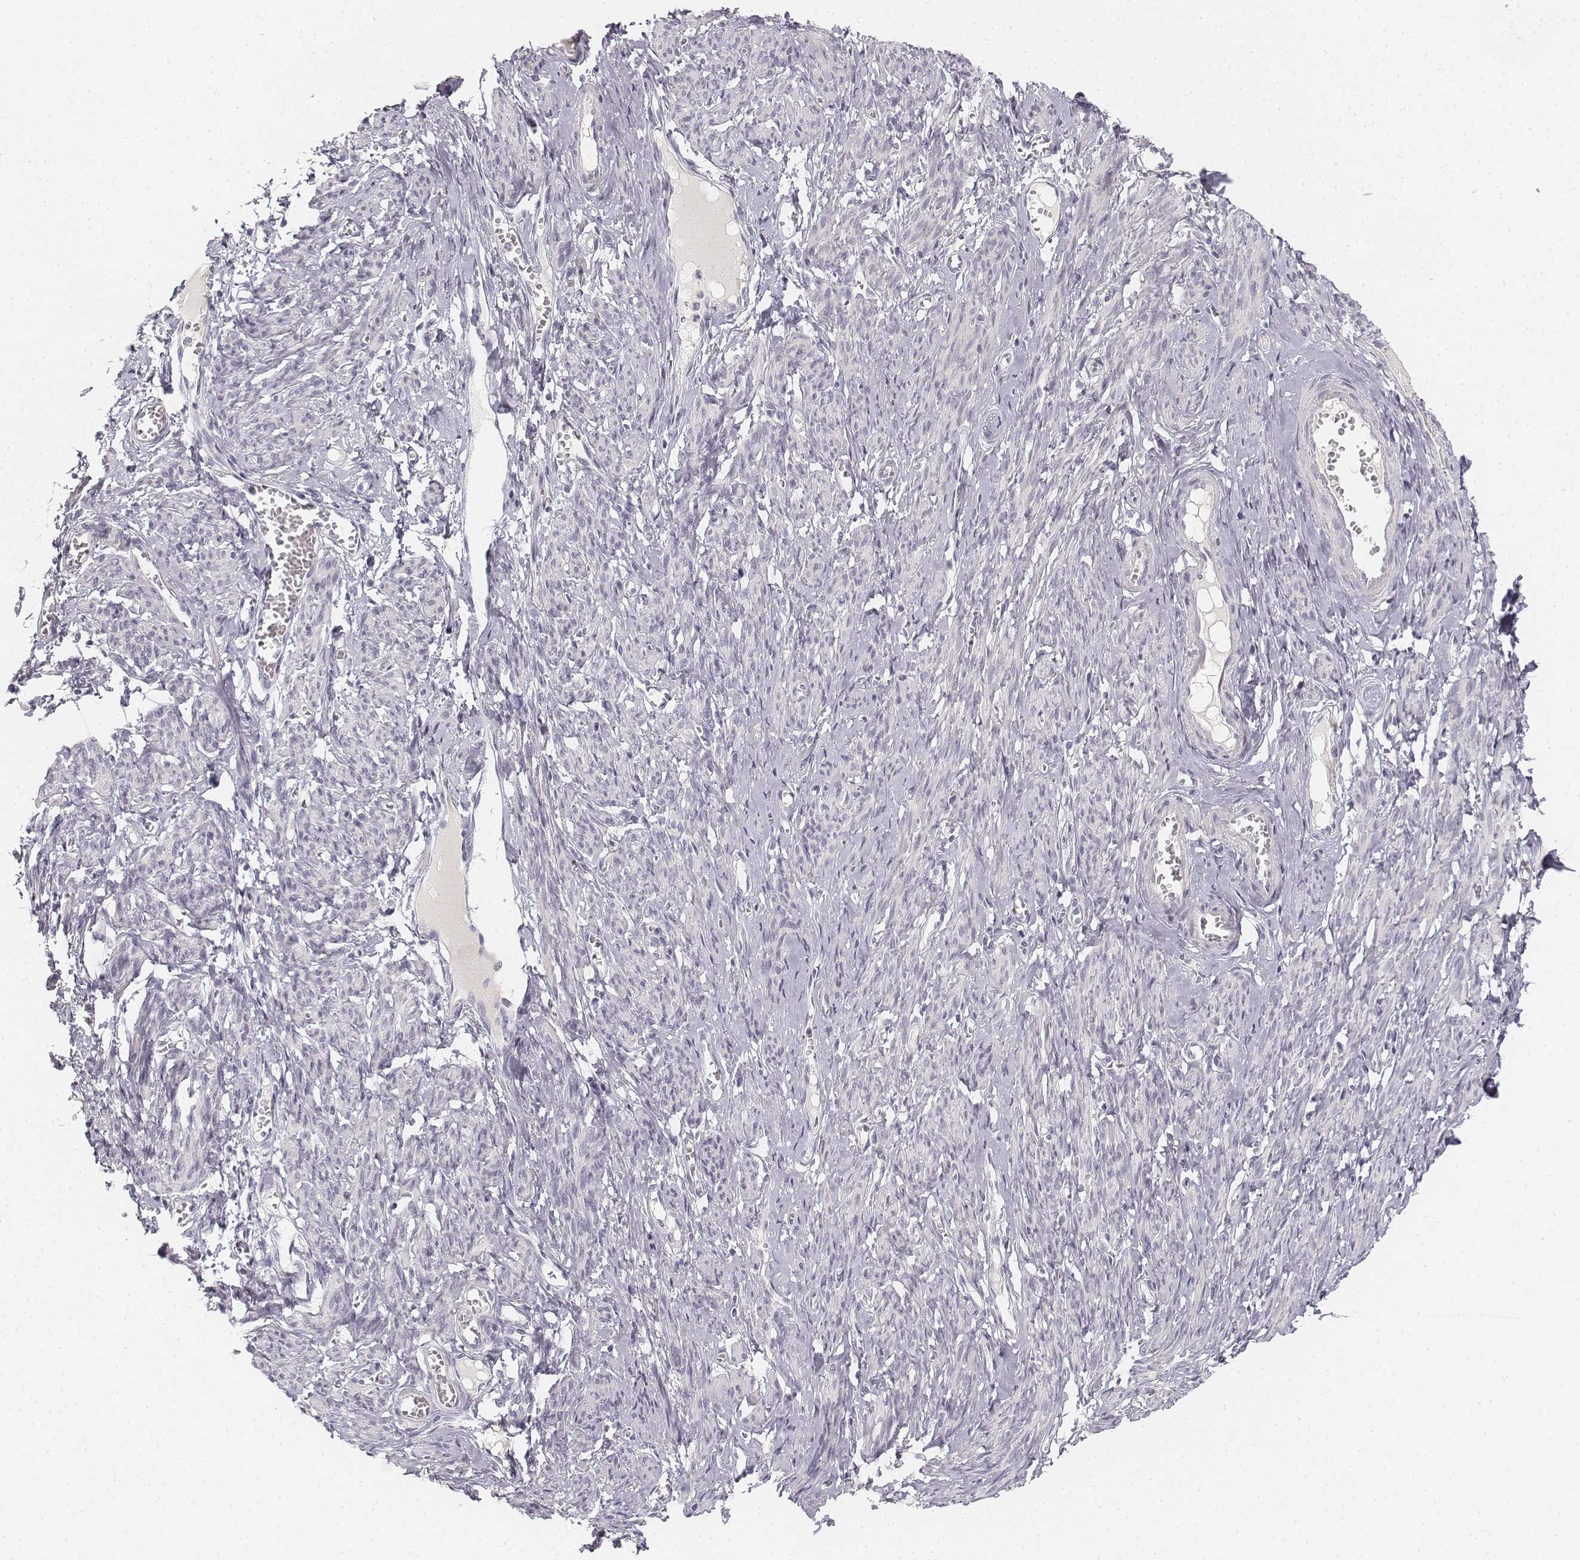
{"staining": {"intensity": "negative", "quantity": "none", "location": "none"}, "tissue": "smooth muscle", "cell_type": "Smooth muscle cells", "image_type": "normal", "snomed": [{"axis": "morphology", "description": "Normal tissue, NOS"}, {"axis": "topography", "description": "Smooth muscle"}], "caption": "Histopathology image shows no significant protein staining in smooth muscle cells of unremarkable smooth muscle. (Immunohistochemistry, brightfield microscopy, high magnification).", "gene": "DSG4", "patient": {"sex": "female", "age": 65}}